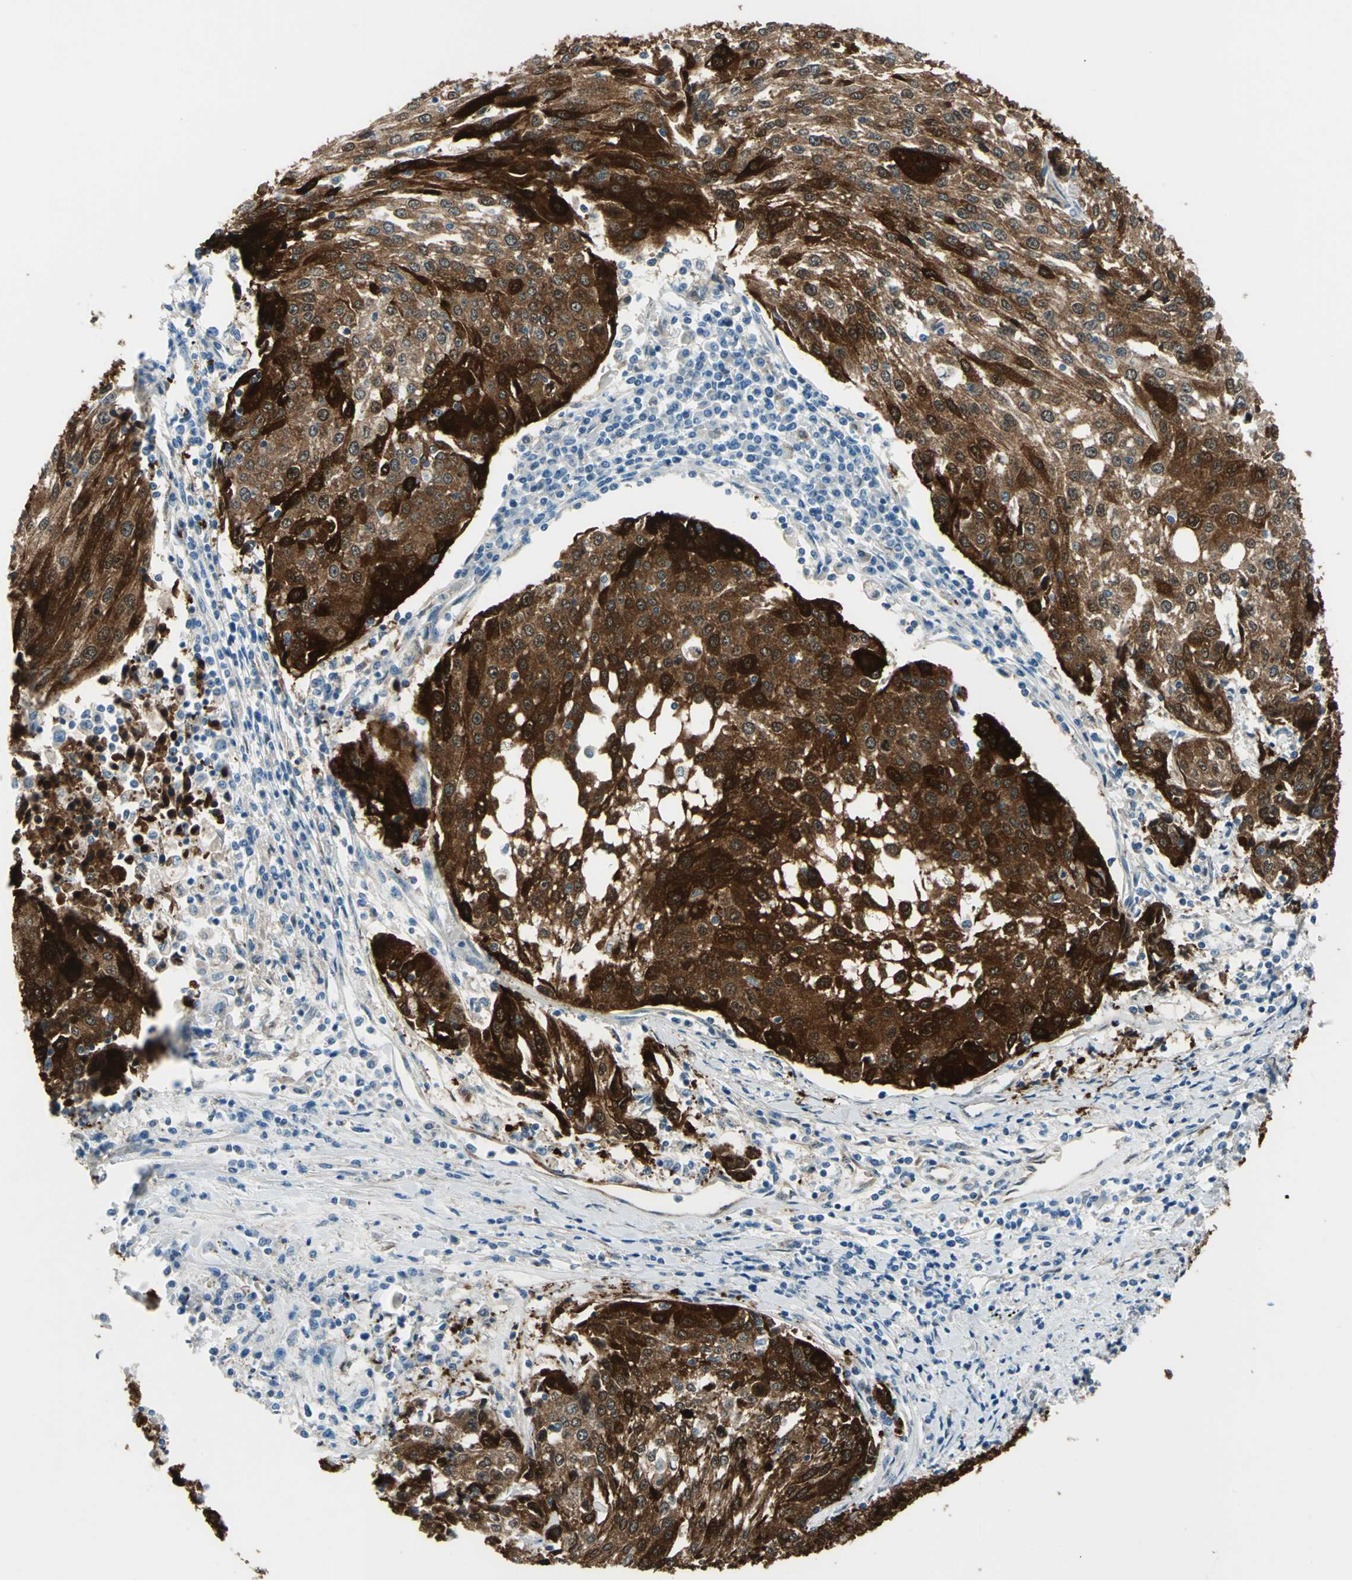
{"staining": {"intensity": "strong", "quantity": ">75%", "location": "cytoplasmic/membranous"}, "tissue": "urothelial cancer", "cell_type": "Tumor cells", "image_type": "cancer", "snomed": [{"axis": "morphology", "description": "Urothelial carcinoma, High grade"}, {"axis": "topography", "description": "Urinary bladder"}], "caption": "Brown immunohistochemical staining in human urothelial cancer shows strong cytoplasmic/membranous expression in approximately >75% of tumor cells.", "gene": "HSPB1", "patient": {"sex": "female", "age": 85}}